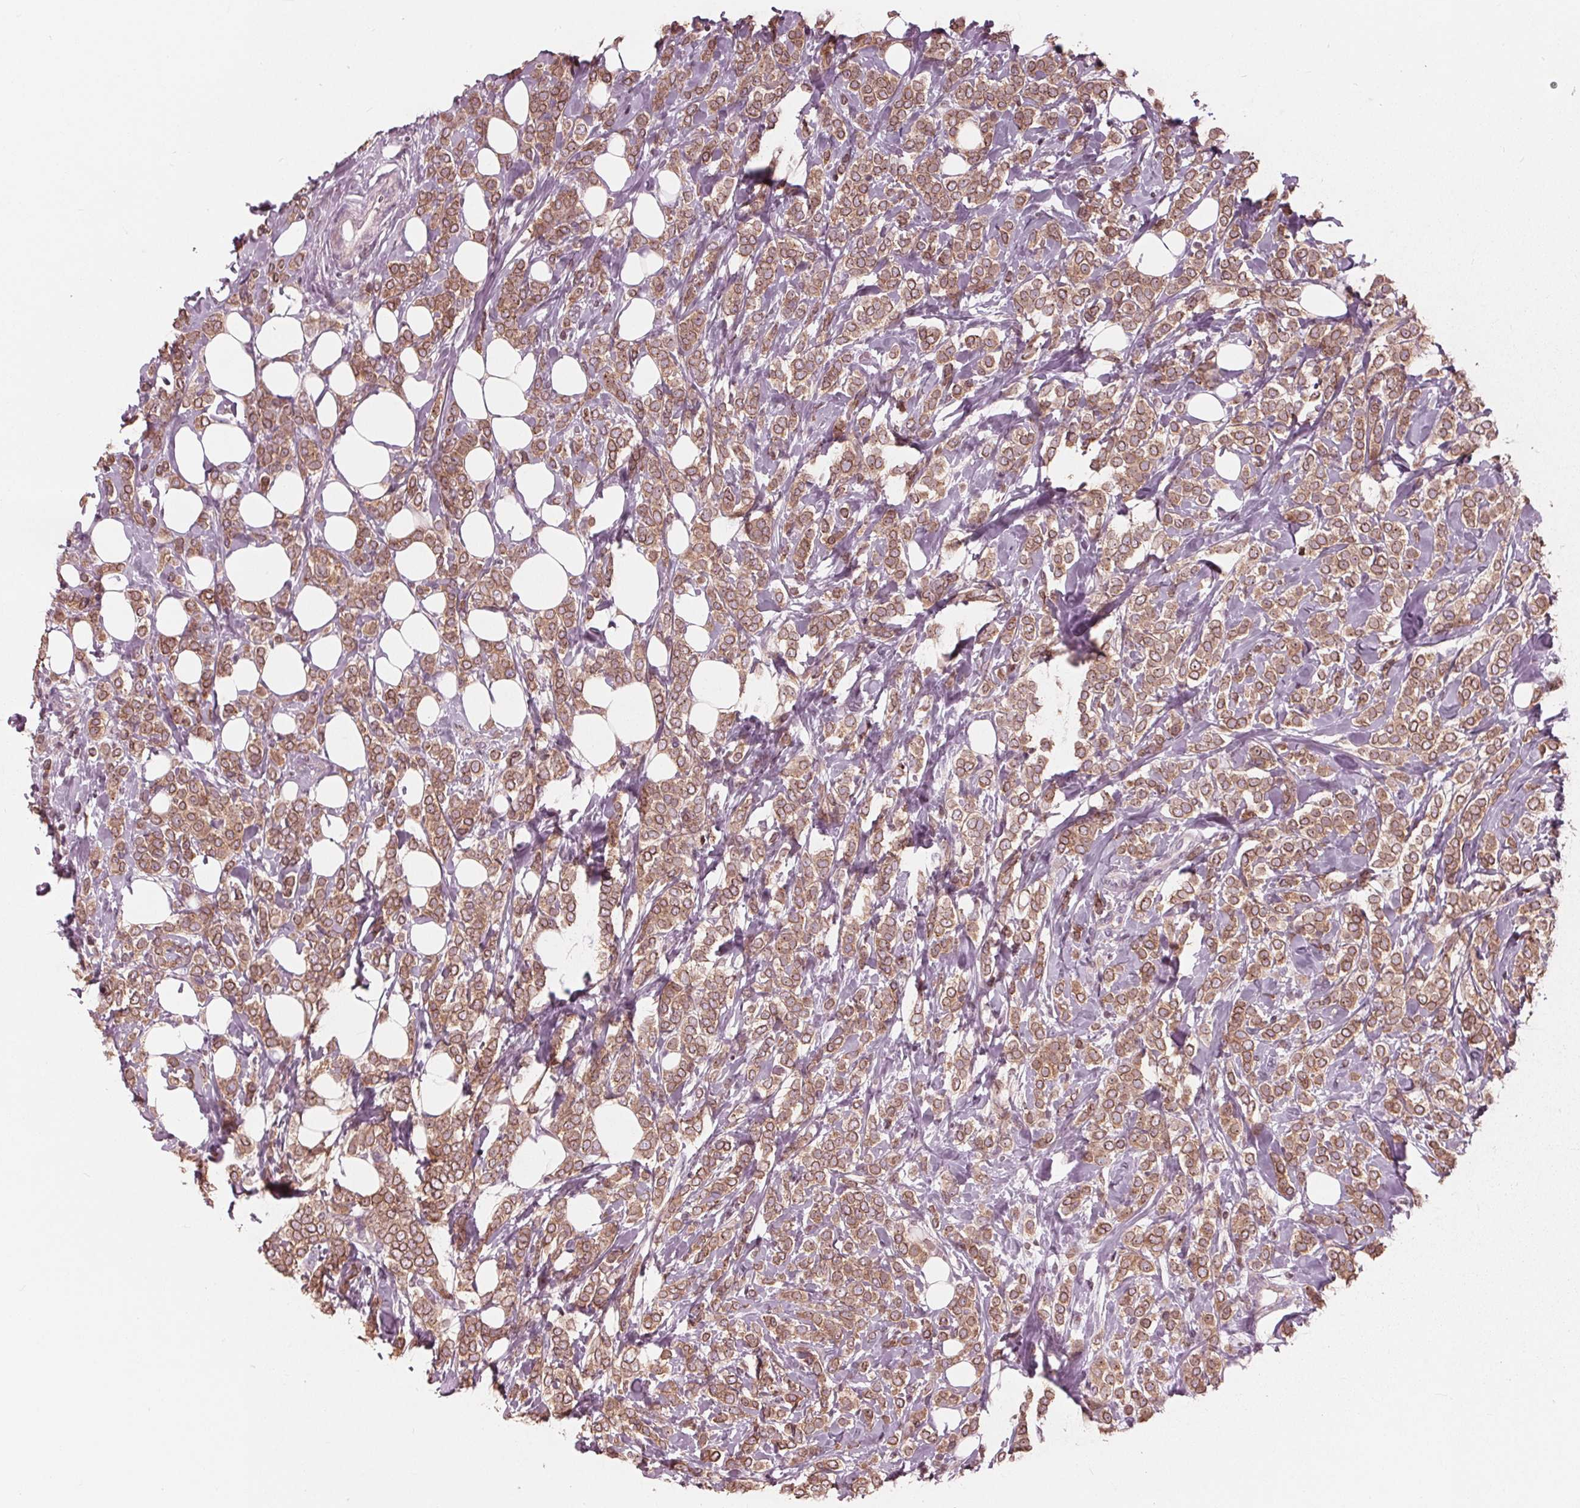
{"staining": {"intensity": "moderate", "quantity": ">75%", "location": "cytoplasmic/membranous,nuclear"}, "tissue": "breast cancer", "cell_type": "Tumor cells", "image_type": "cancer", "snomed": [{"axis": "morphology", "description": "Lobular carcinoma"}, {"axis": "topography", "description": "Breast"}], "caption": "A histopathology image of breast cancer (lobular carcinoma) stained for a protein displays moderate cytoplasmic/membranous and nuclear brown staining in tumor cells. The staining was performed using DAB (3,3'-diaminobenzidine) to visualize the protein expression in brown, while the nuclei were stained in blue with hematoxylin (Magnification: 20x).", "gene": "NUP210", "patient": {"sex": "female", "age": 49}}